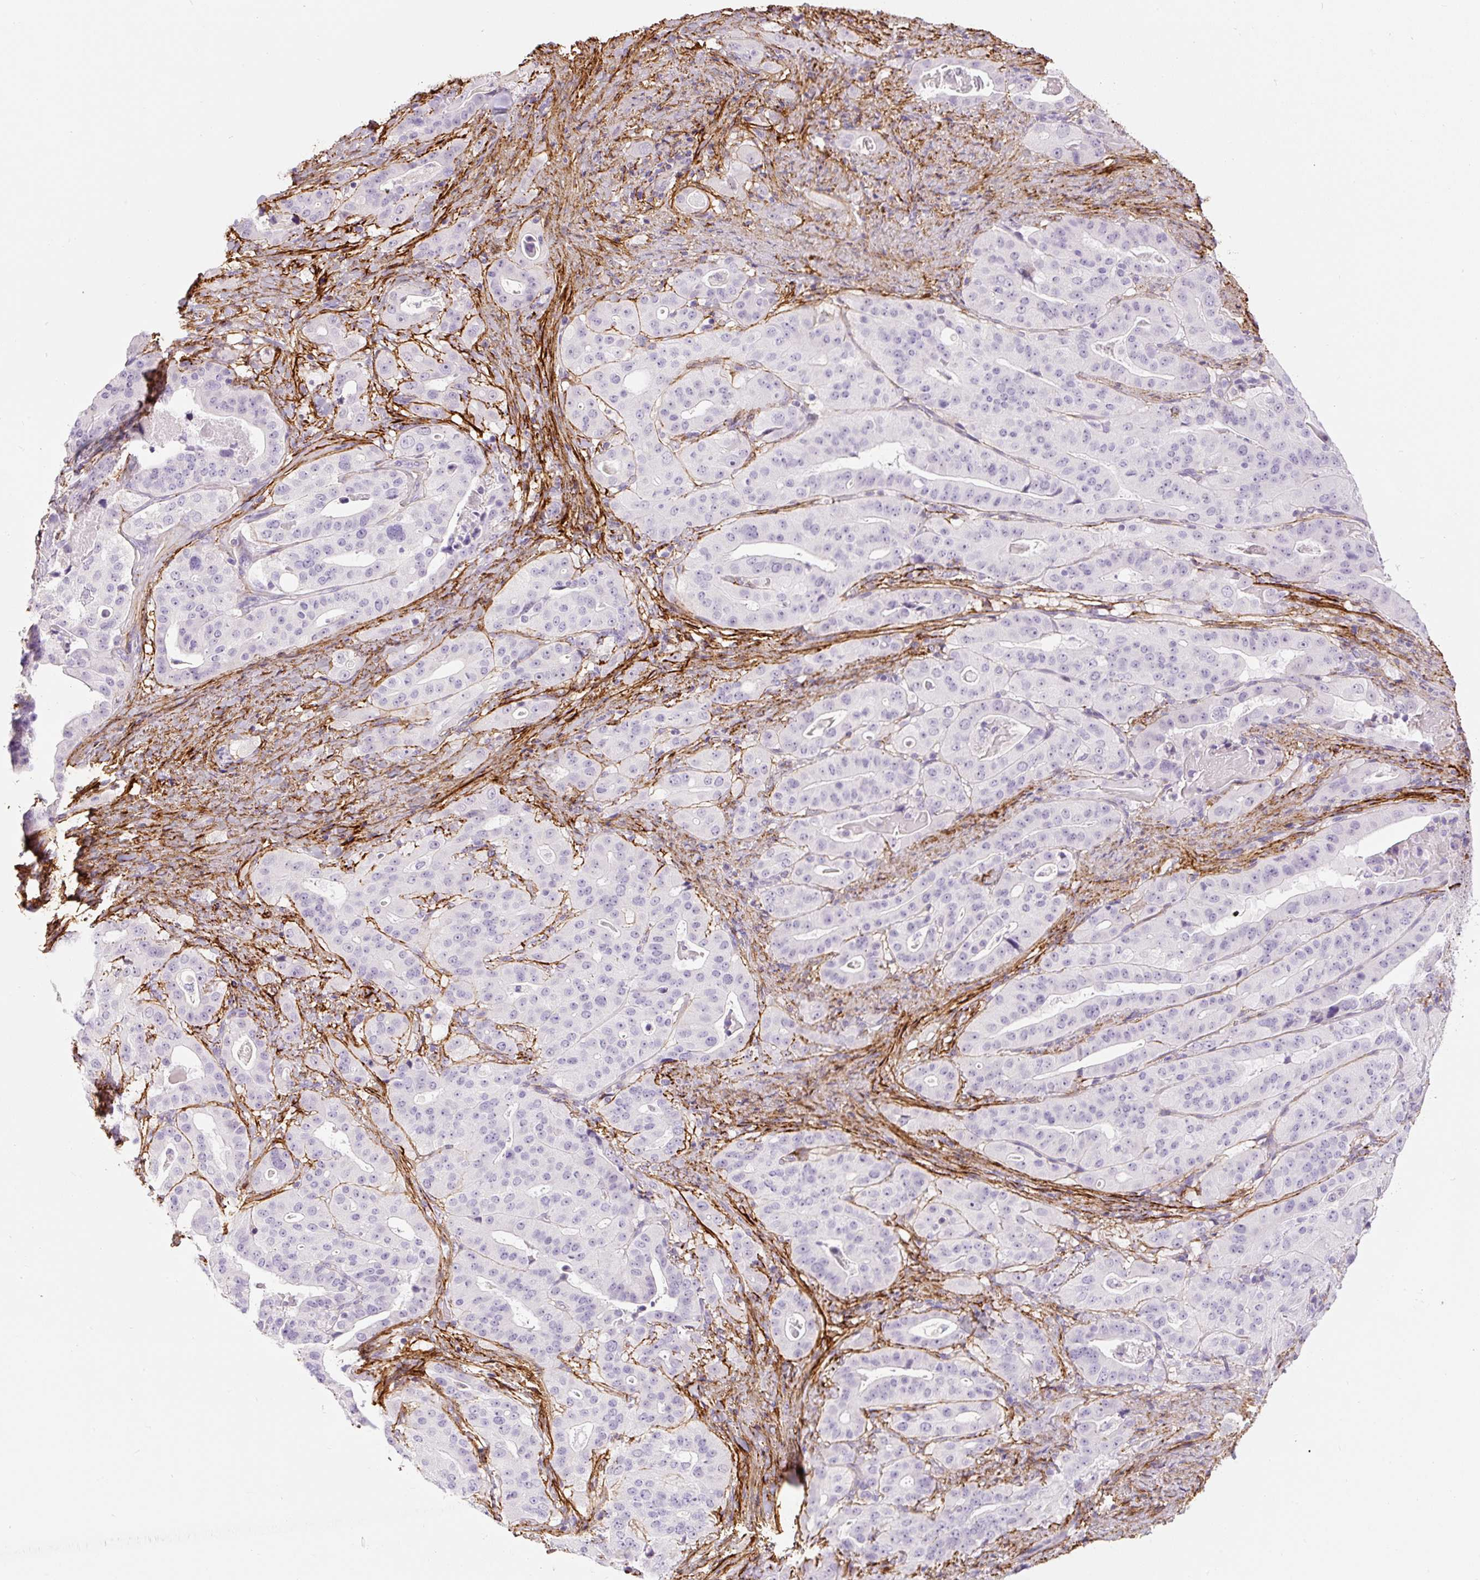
{"staining": {"intensity": "negative", "quantity": "none", "location": "none"}, "tissue": "stomach cancer", "cell_type": "Tumor cells", "image_type": "cancer", "snomed": [{"axis": "morphology", "description": "Adenocarcinoma, NOS"}, {"axis": "topography", "description": "Stomach"}], "caption": "This photomicrograph is of stomach cancer (adenocarcinoma) stained with IHC to label a protein in brown with the nuclei are counter-stained blue. There is no expression in tumor cells. (DAB immunohistochemistry with hematoxylin counter stain).", "gene": "FBN1", "patient": {"sex": "male", "age": 48}}